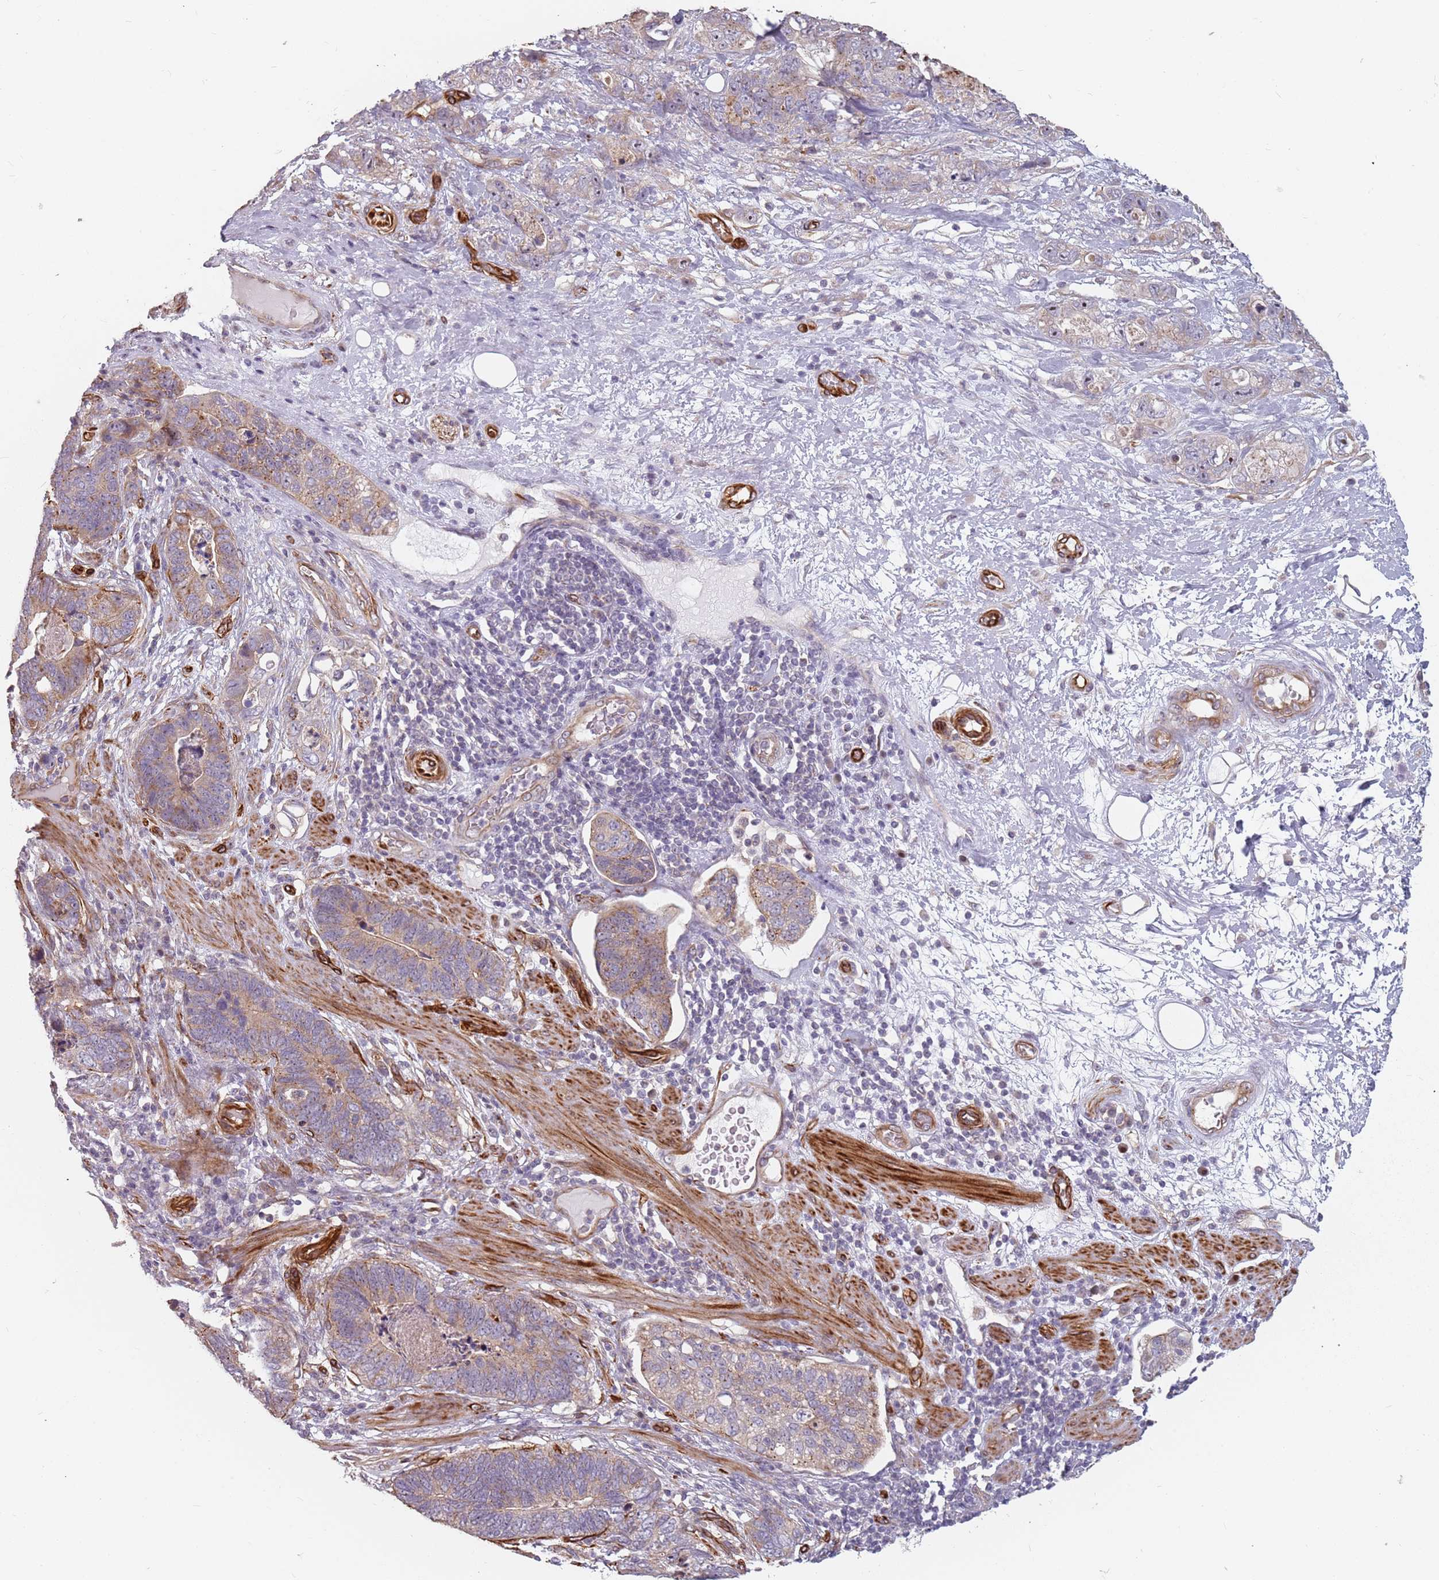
{"staining": {"intensity": "weak", "quantity": ">75%", "location": "cytoplasmic/membranous"}, "tissue": "stomach cancer", "cell_type": "Tumor cells", "image_type": "cancer", "snomed": [{"axis": "morphology", "description": "Normal tissue, NOS"}, {"axis": "morphology", "description": "Adenocarcinoma, NOS"}, {"axis": "topography", "description": "Stomach"}], "caption": "Adenocarcinoma (stomach) stained with a protein marker exhibits weak staining in tumor cells.", "gene": "GAS2L3", "patient": {"sex": "female", "age": 89}}